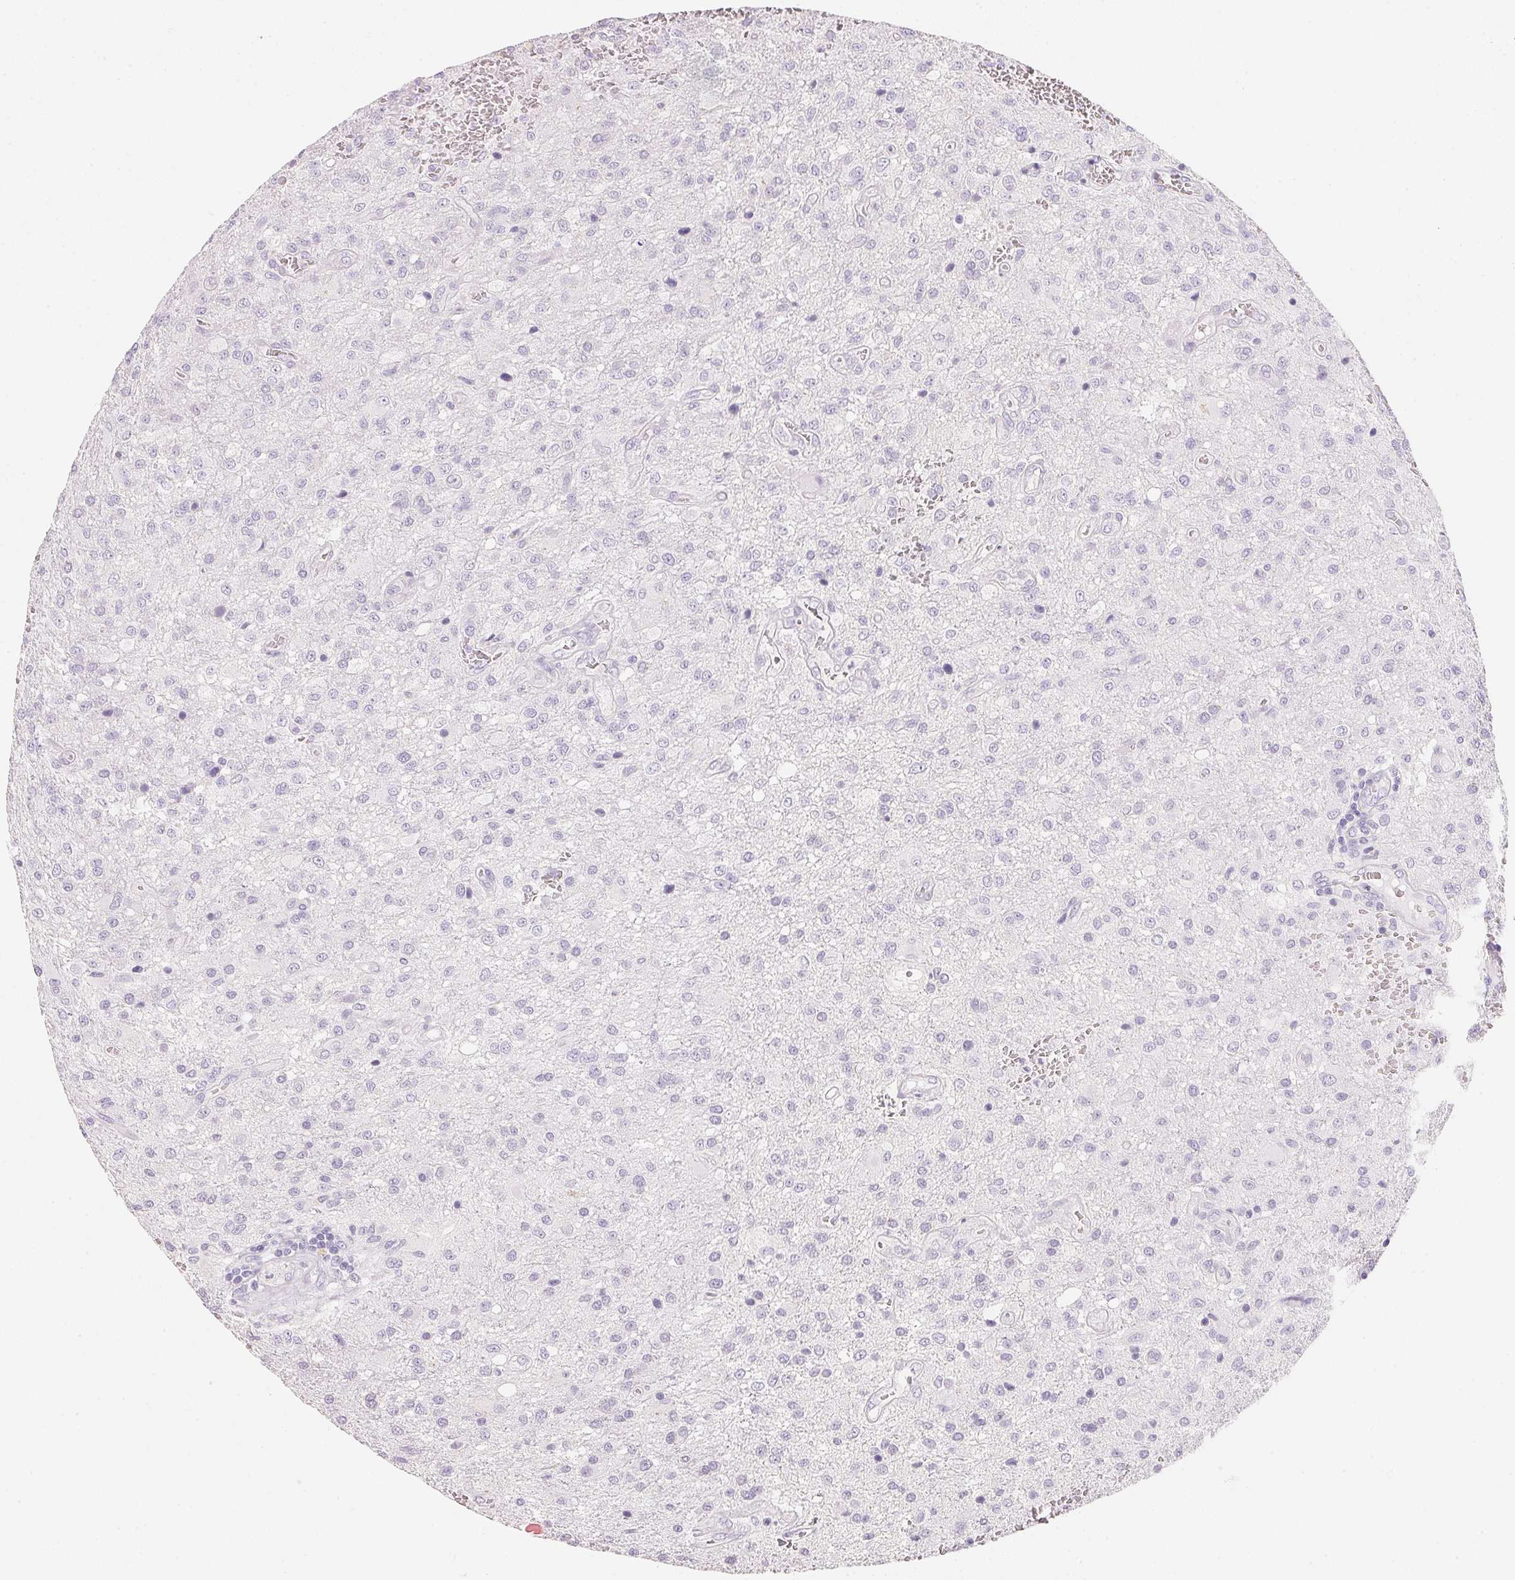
{"staining": {"intensity": "negative", "quantity": "none", "location": "none"}, "tissue": "glioma", "cell_type": "Tumor cells", "image_type": "cancer", "snomed": [{"axis": "morphology", "description": "Glioma, malignant, Low grade"}, {"axis": "topography", "description": "Brain"}], "caption": "A high-resolution micrograph shows IHC staining of malignant low-grade glioma, which reveals no significant expression in tumor cells.", "gene": "ACP3", "patient": {"sex": "male", "age": 66}}